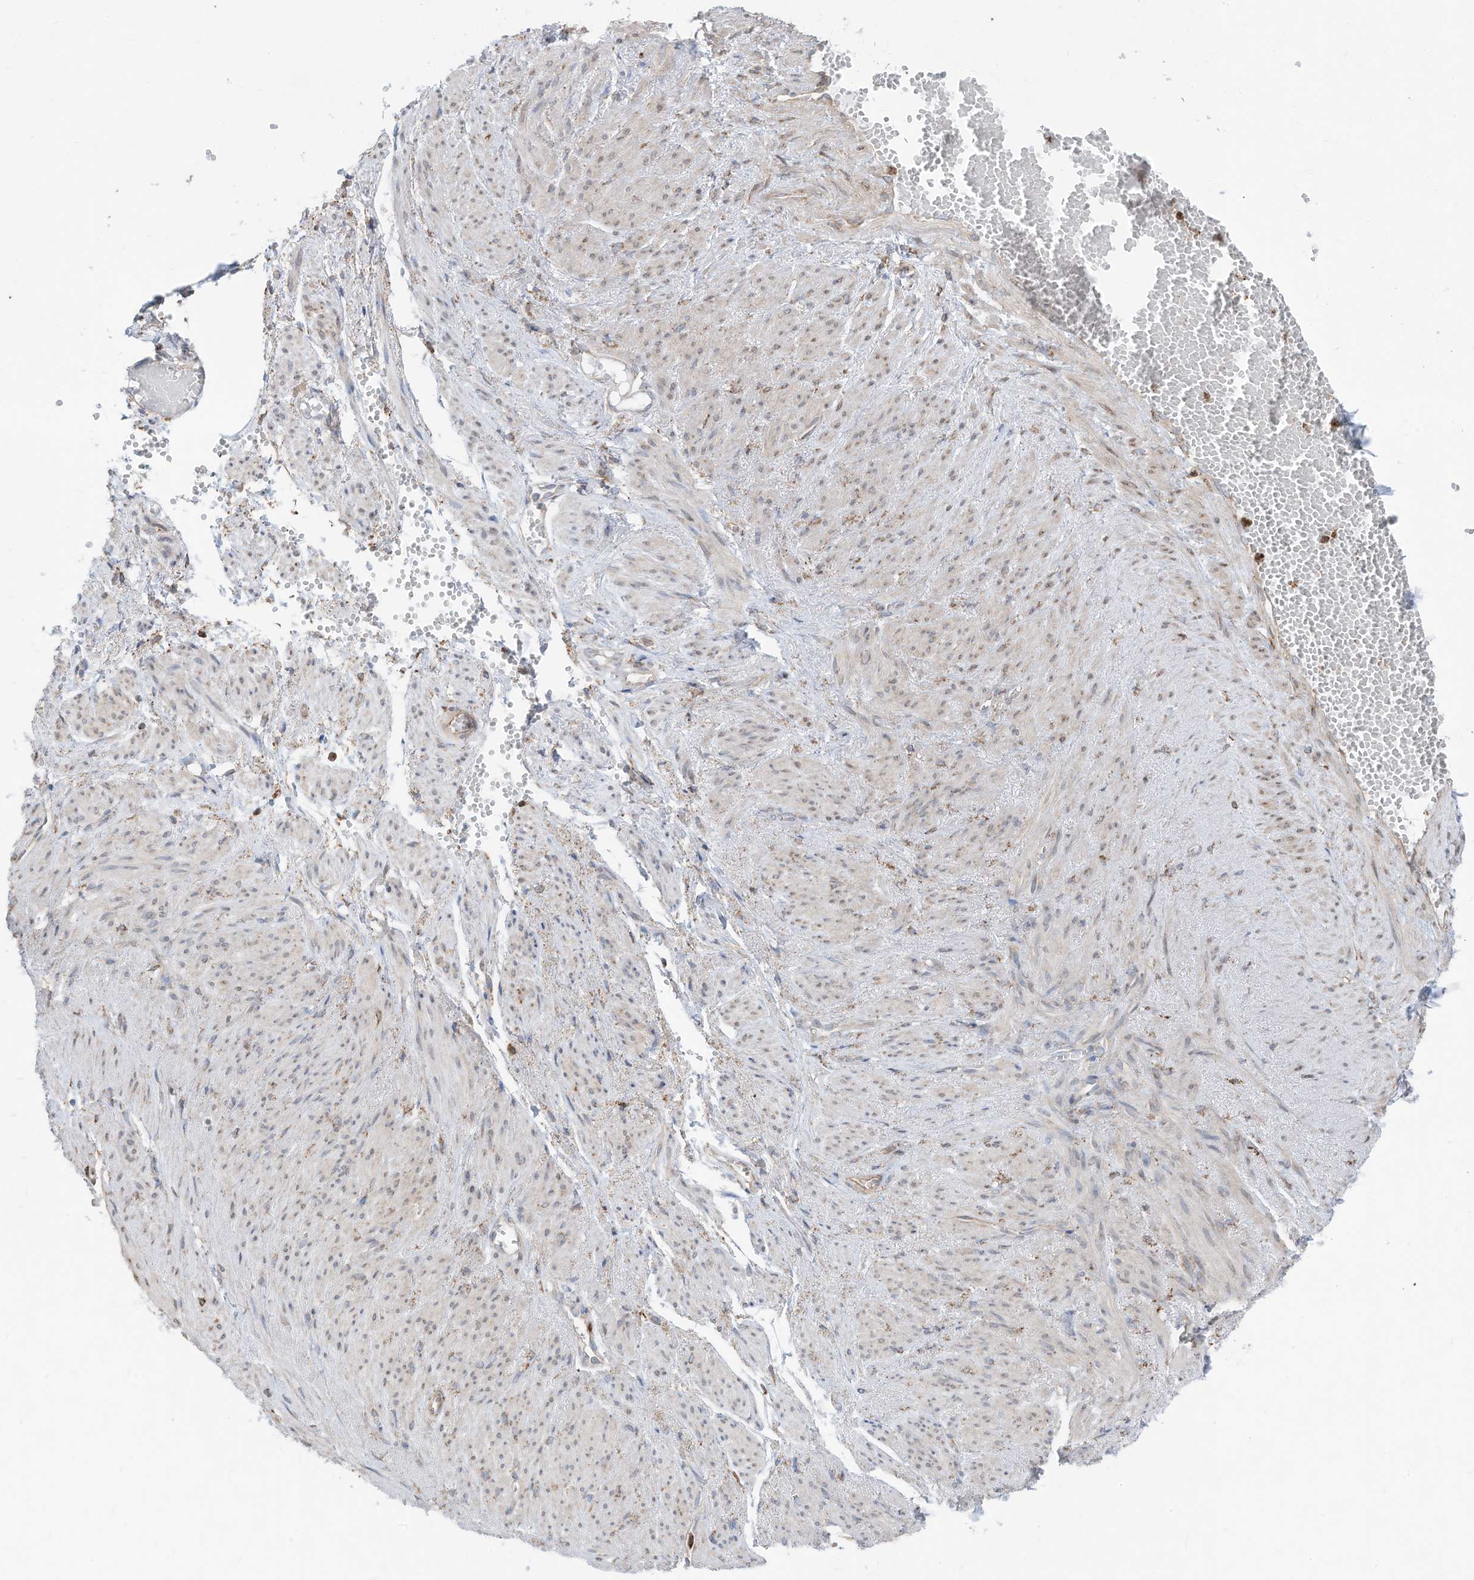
{"staining": {"intensity": "negative", "quantity": "none", "location": "none"}, "tissue": "adipose tissue", "cell_type": "Adipocytes", "image_type": "normal", "snomed": [{"axis": "morphology", "description": "Normal tissue, NOS"}, {"axis": "topography", "description": "Smooth muscle"}, {"axis": "topography", "description": "Peripheral nerve tissue"}], "caption": "The histopathology image exhibits no staining of adipocytes in unremarkable adipose tissue.", "gene": "ZNF354C", "patient": {"sex": "female", "age": 39}}